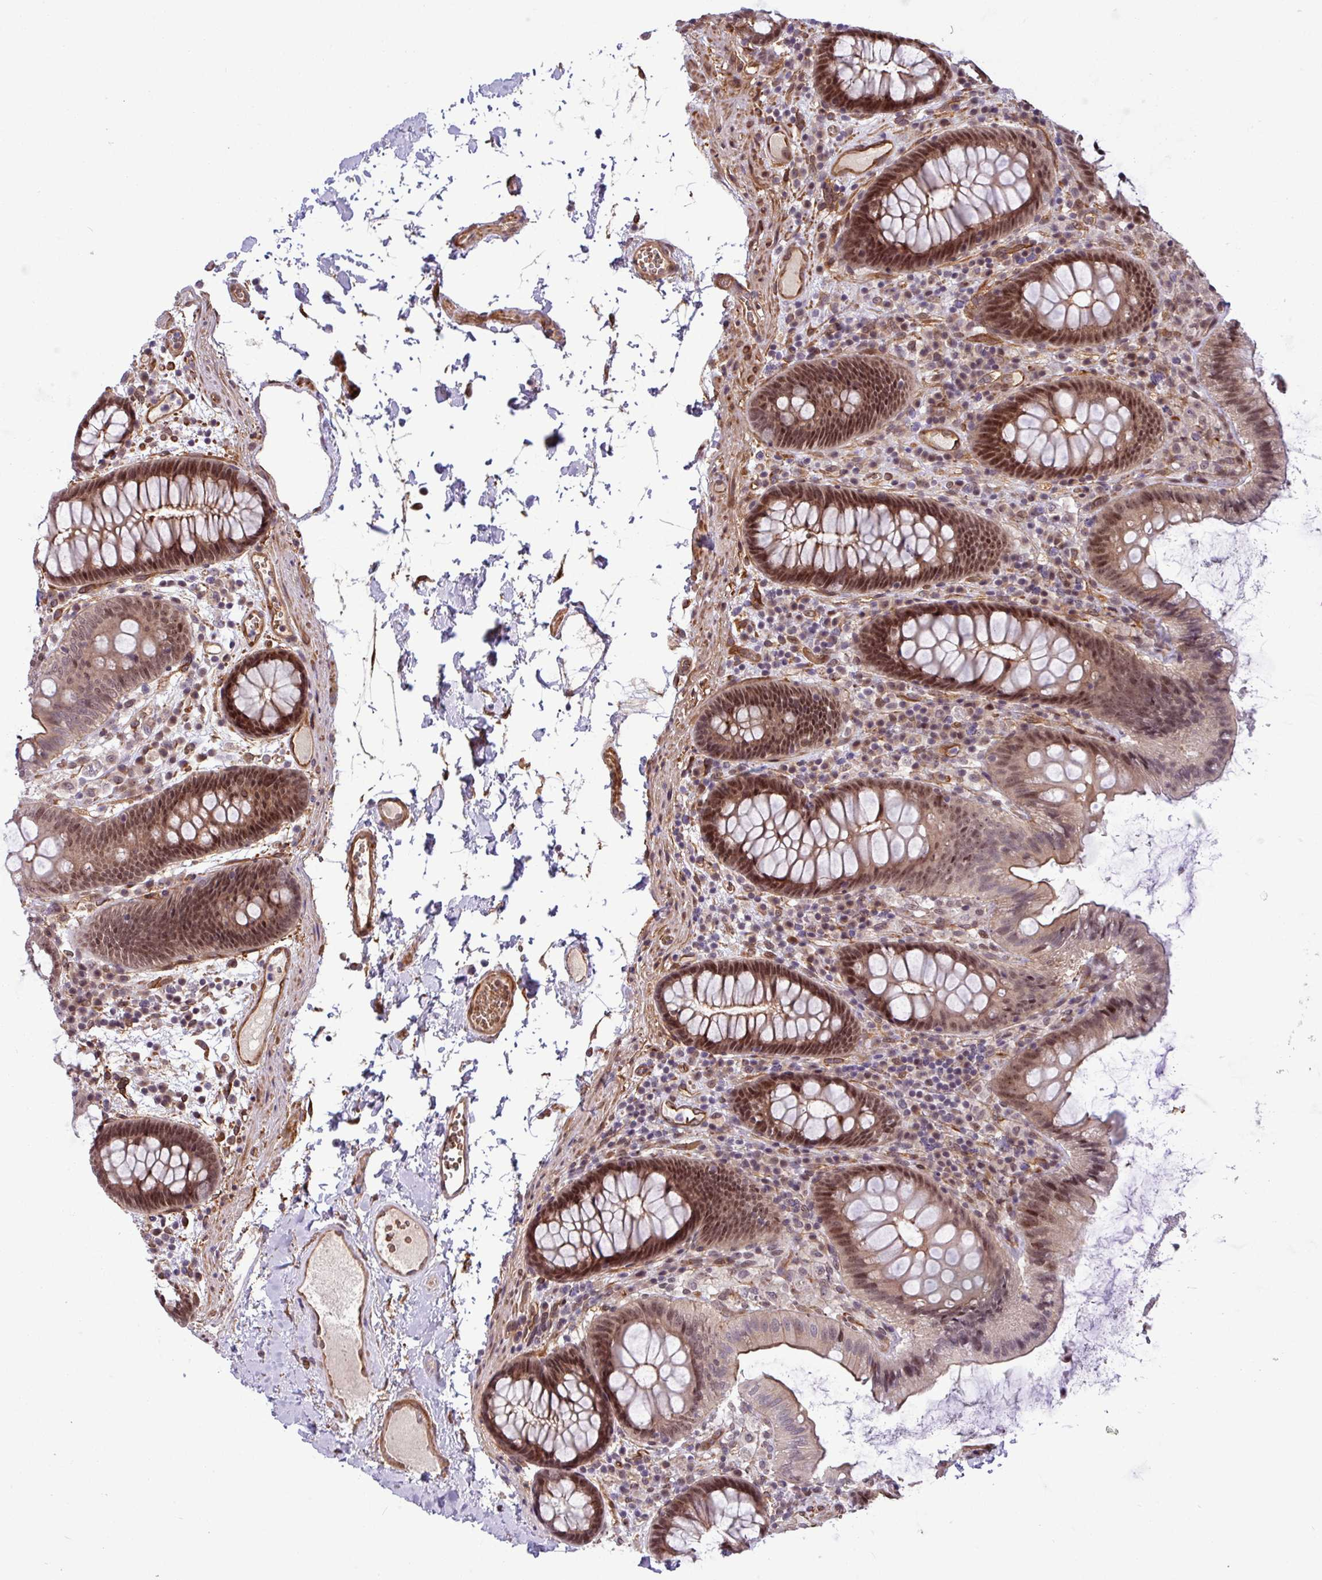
{"staining": {"intensity": "moderate", "quantity": ">75%", "location": "cytoplasmic/membranous,nuclear"}, "tissue": "colon", "cell_type": "Endothelial cells", "image_type": "normal", "snomed": [{"axis": "morphology", "description": "Normal tissue, NOS"}, {"axis": "topography", "description": "Colon"}], "caption": "Immunohistochemical staining of benign human colon displays moderate cytoplasmic/membranous,nuclear protein positivity in approximately >75% of endothelial cells.", "gene": "C7orf50", "patient": {"sex": "male", "age": 84}}